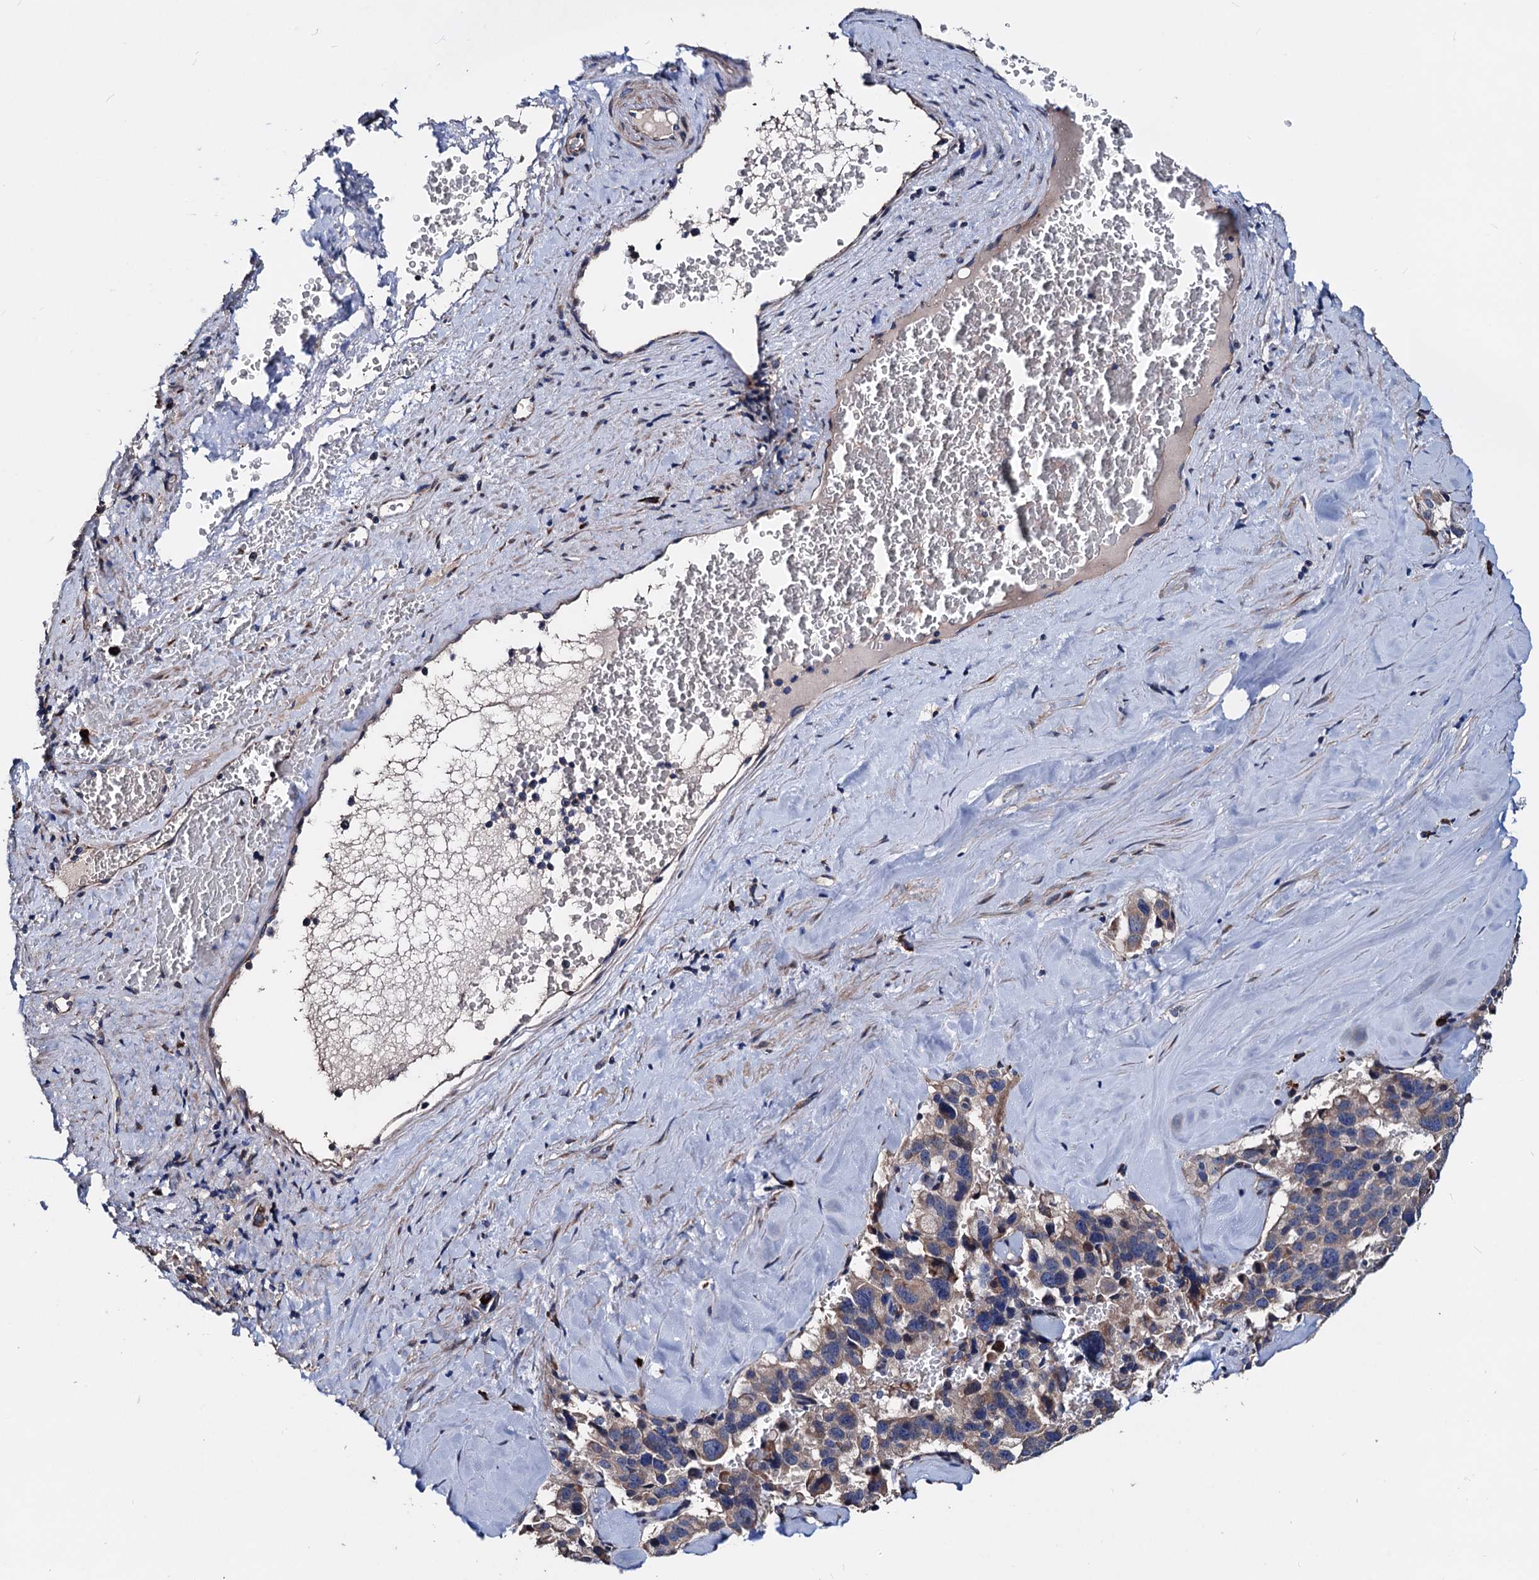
{"staining": {"intensity": "weak", "quantity": "25%-75%", "location": "cytoplasmic/membranous"}, "tissue": "pancreatic cancer", "cell_type": "Tumor cells", "image_type": "cancer", "snomed": [{"axis": "morphology", "description": "Adenocarcinoma, NOS"}, {"axis": "topography", "description": "Pancreas"}], "caption": "High-power microscopy captured an immunohistochemistry image of adenocarcinoma (pancreatic), revealing weak cytoplasmic/membranous expression in about 25%-75% of tumor cells. The protein of interest is stained brown, and the nuclei are stained in blue (DAB (3,3'-diaminobenzidine) IHC with brightfield microscopy, high magnification).", "gene": "AKAP11", "patient": {"sex": "male", "age": 65}}